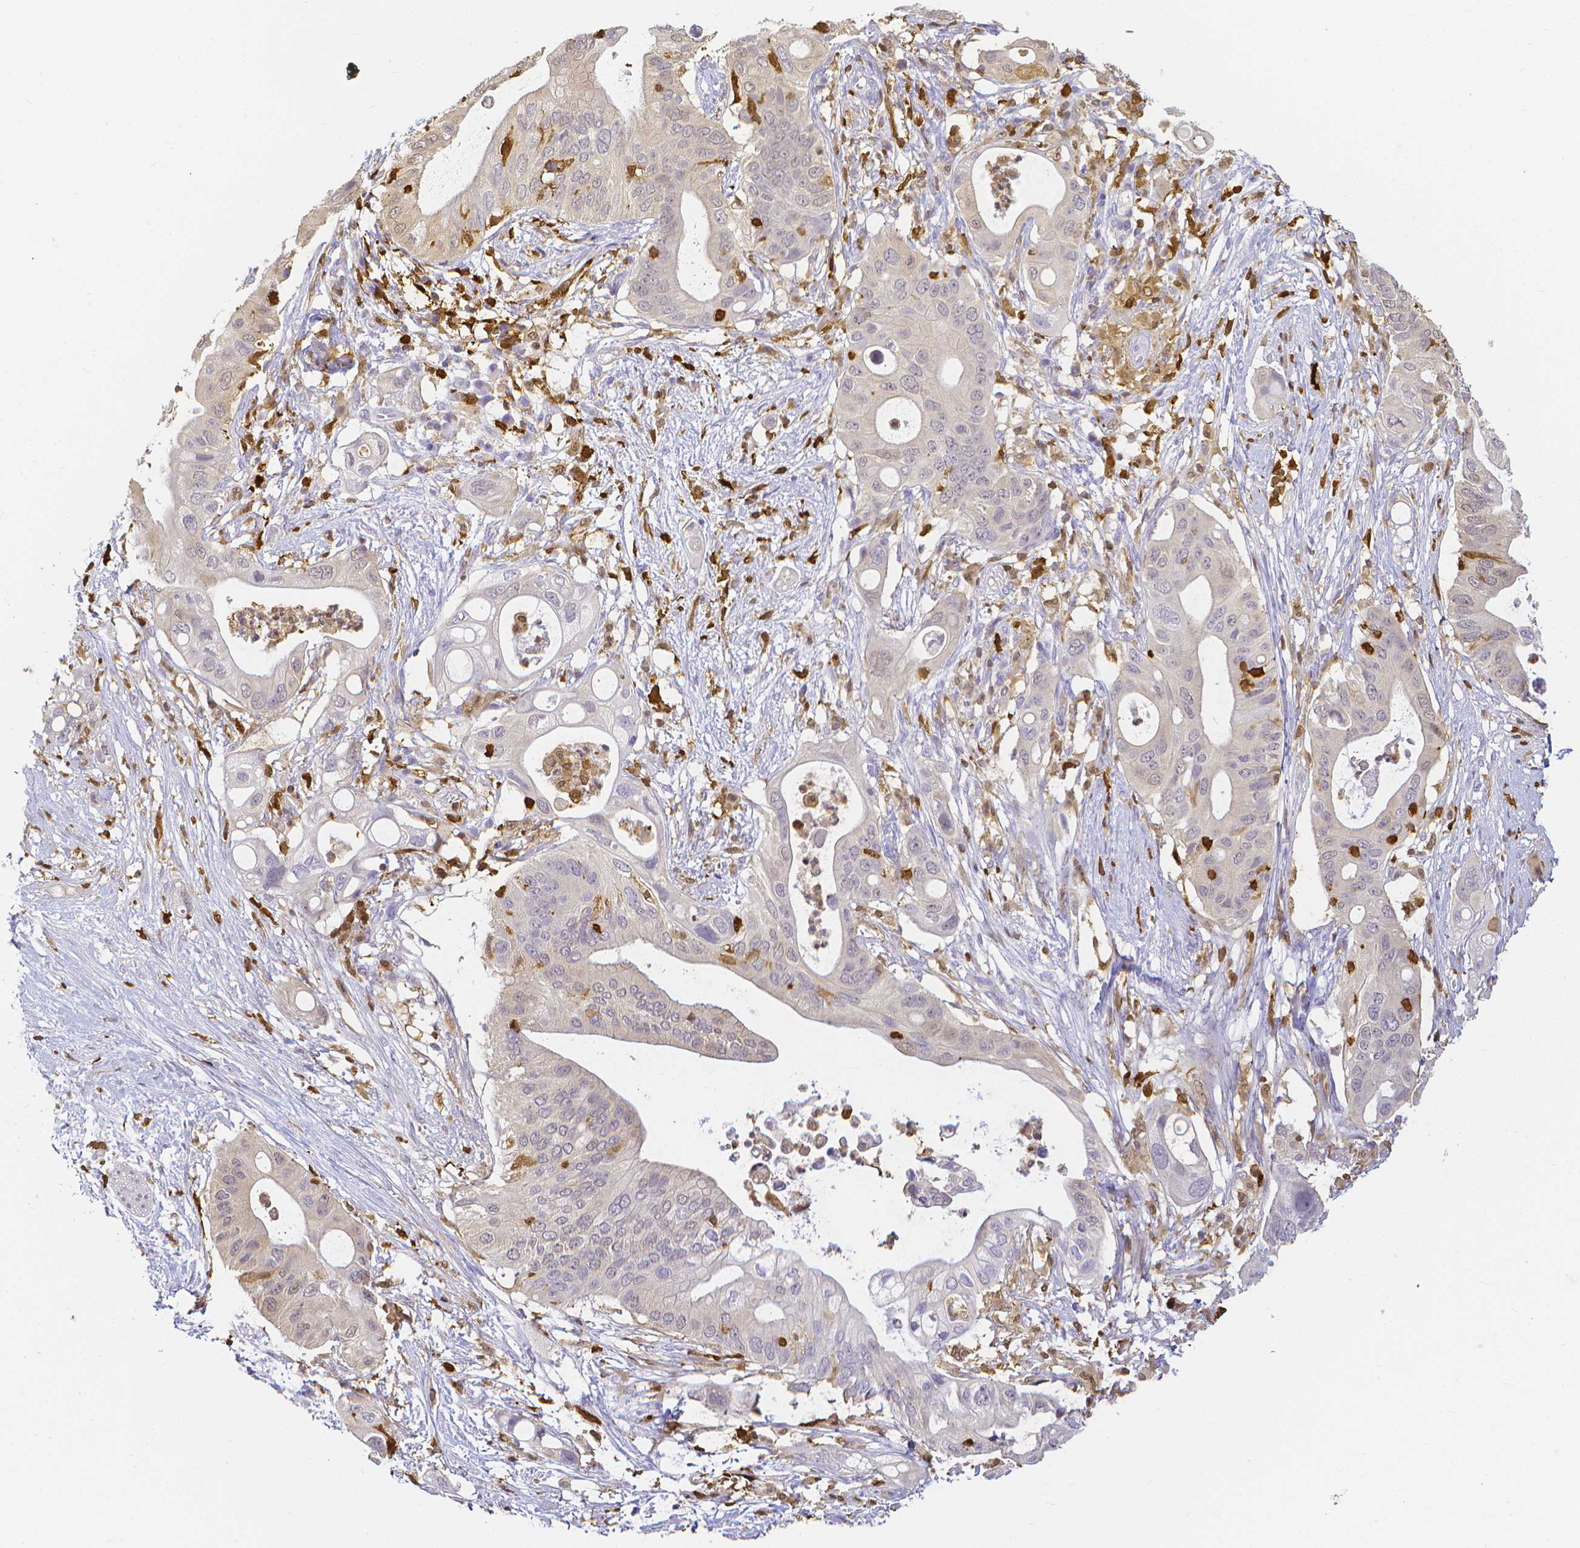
{"staining": {"intensity": "negative", "quantity": "none", "location": "none"}, "tissue": "pancreatic cancer", "cell_type": "Tumor cells", "image_type": "cancer", "snomed": [{"axis": "morphology", "description": "Adenocarcinoma, NOS"}, {"axis": "topography", "description": "Pancreas"}], "caption": "The photomicrograph displays no staining of tumor cells in pancreatic adenocarcinoma. (Immunohistochemistry (ihc), brightfield microscopy, high magnification).", "gene": "COTL1", "patient": {"sex": "female", "age": 72}}